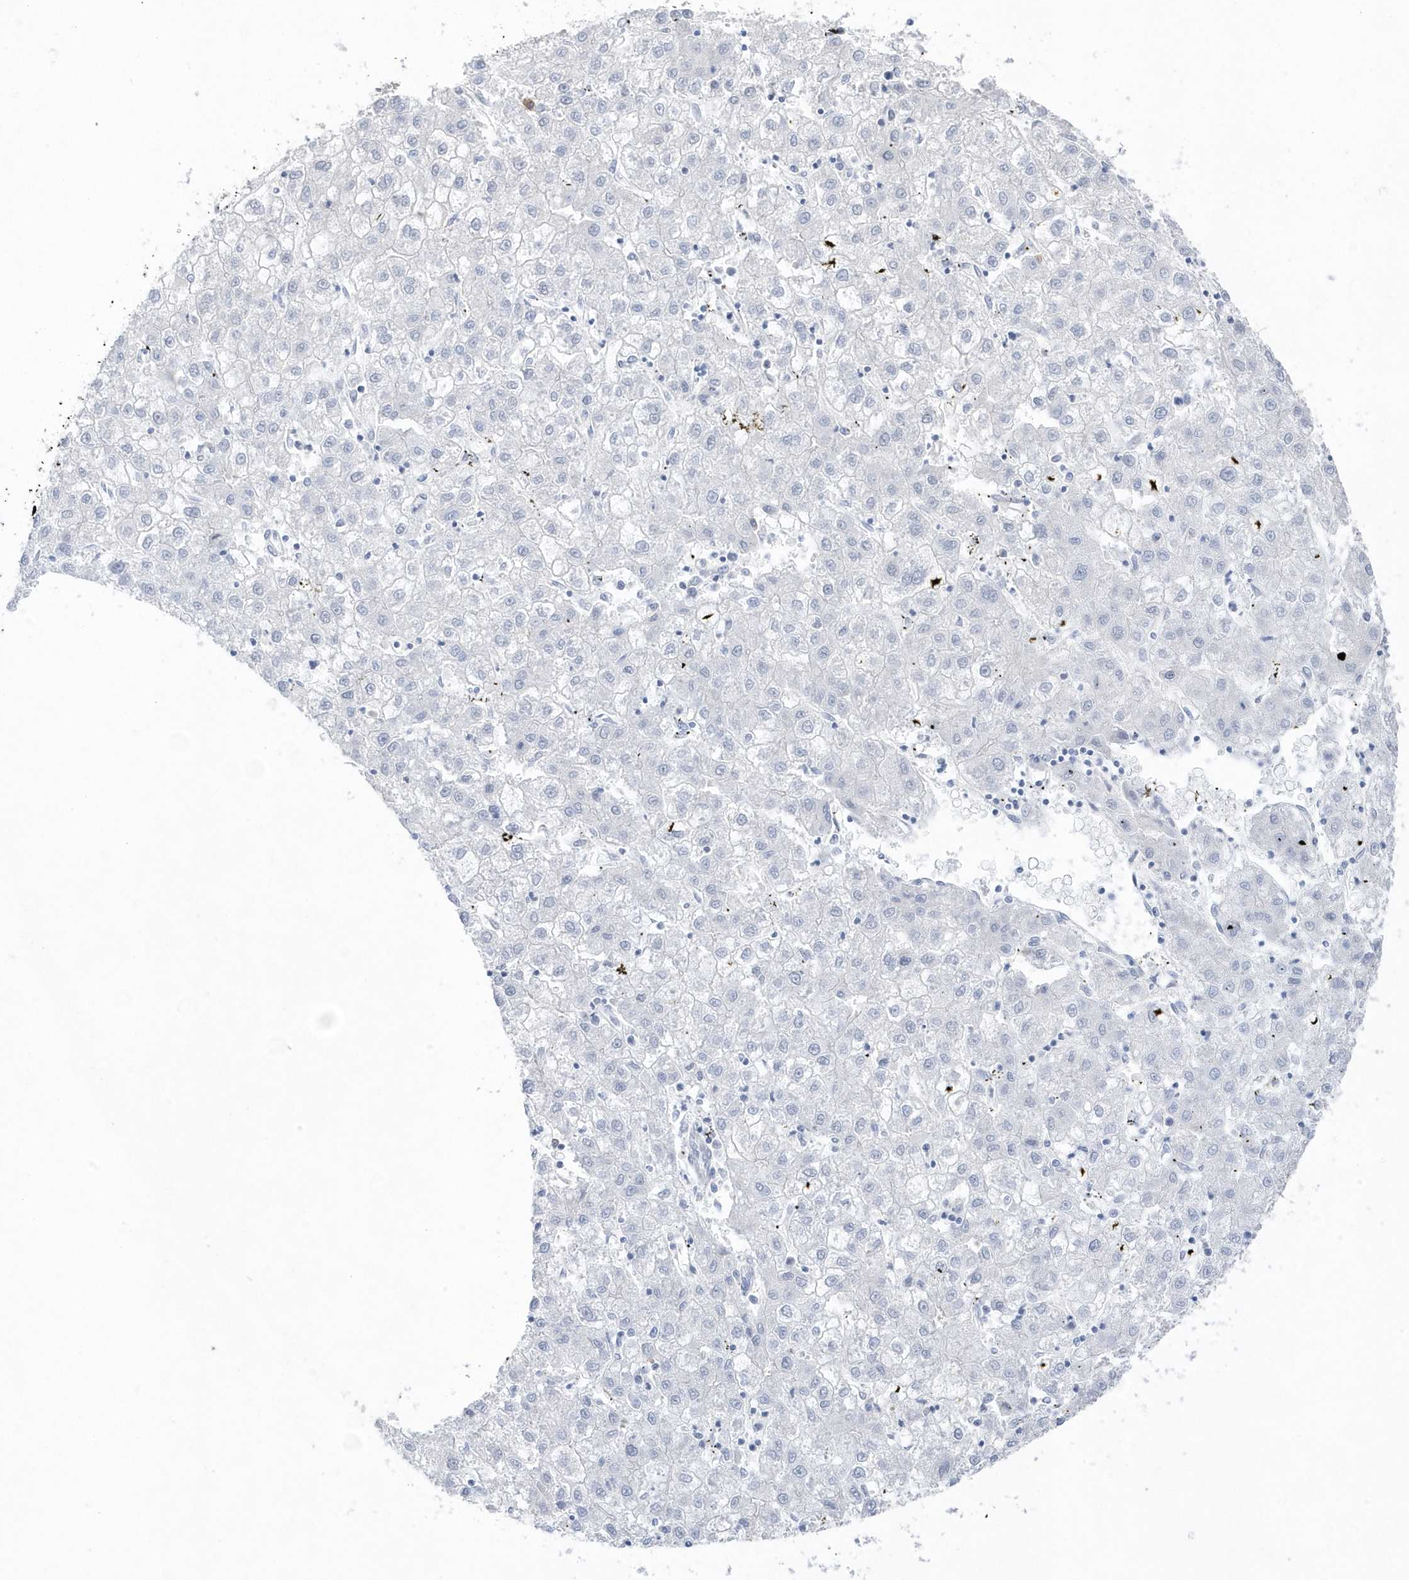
{"staining": {"intensity": "negative", "quantity": "none", "location": "none"}, "tissue": "liver cancer", "cell_type": "Tumor cells", "image_type": "cancer", "snomed": [{"axis": "morphology", "description": "Carcinoma, Hepatocellular, NOS"}, {"axis": "topography", "description": "Liver"}], "caption": "This is a histopathology image of immunohistochemistry (IHC) staining of hepatocellular carcinoma (liver), which shows no staining in tumor cells. The staining was performed using DAB (3,3'-diaminobenzidine) to visualize the protein expression in brown, while the nuclei were stained in blue with hematoxylin (Magnification: 20x).", "gene": "ANAPC1", "patient": {"sex": "male", "age": 72}}